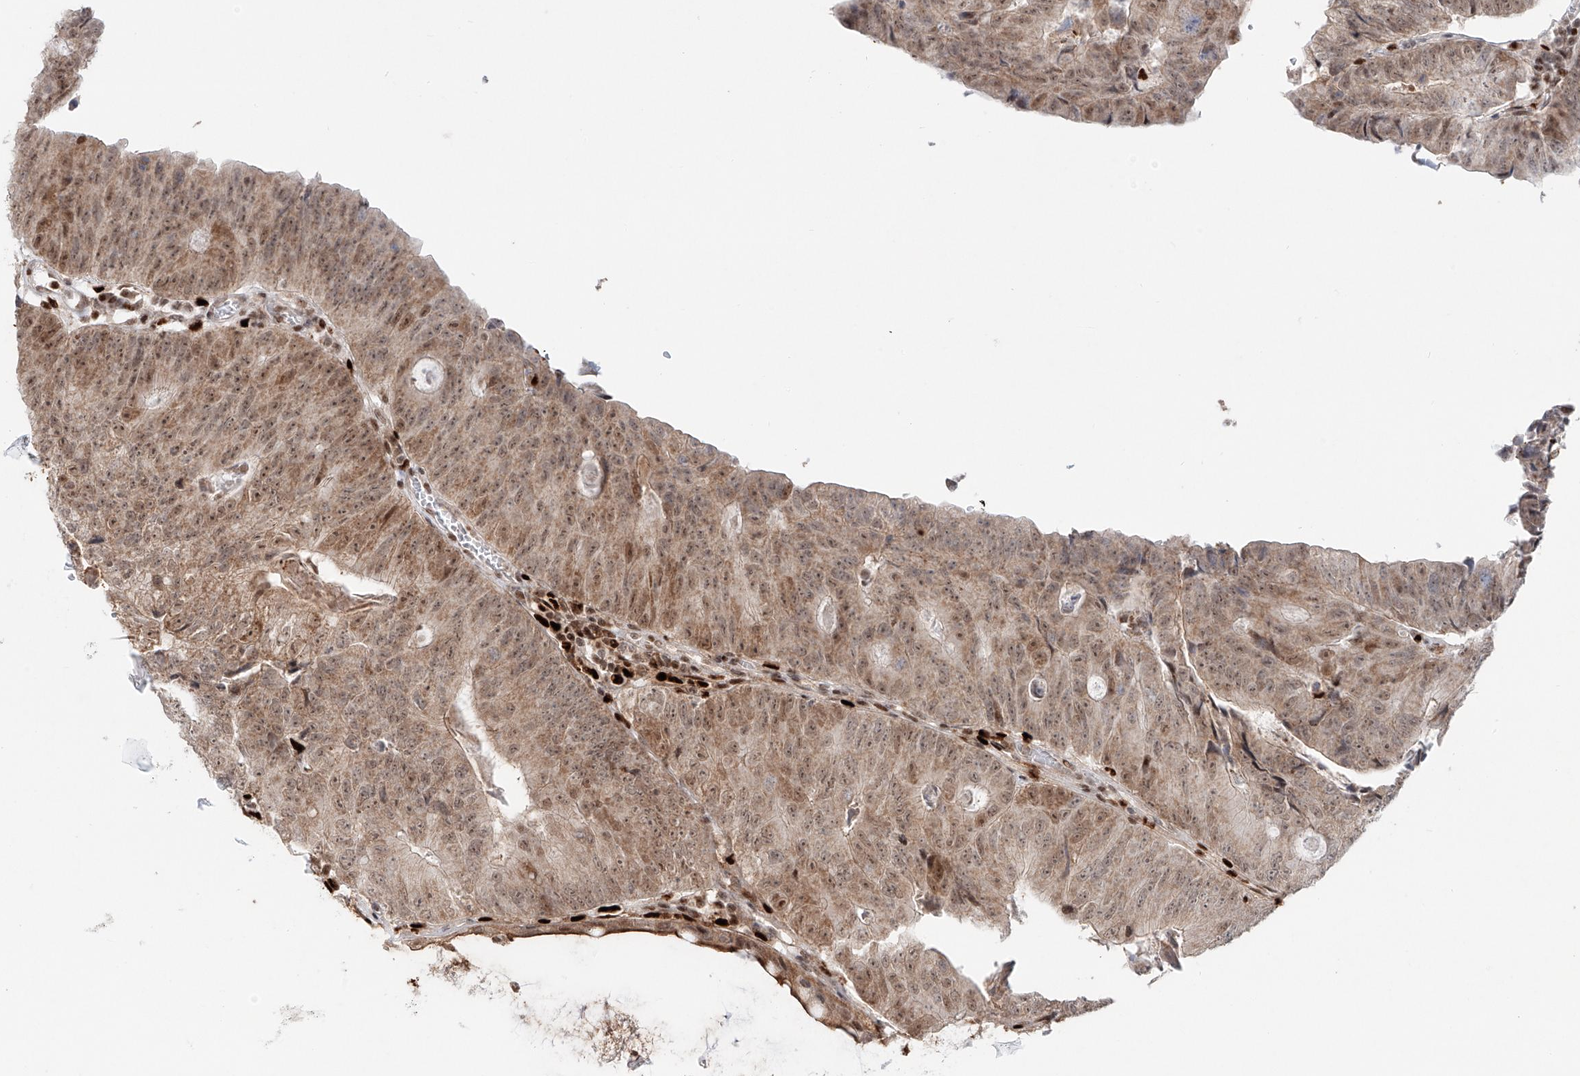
{"staining": {"intensity": "moderate", "quantity": ">75%", "location": "cytoplasmic/membranous,nuclear"}, "tissue": "colorectal cancer", "cell_type": "Tumor cells", "image_type": "cancer", "snomed": [{"axis": "morphology", "description": "Adenocarcinoma, NOS"}, {"axis": "topography", "description": "Colon"}], "caption": "Brown immunohistochemical staining in human colorectal cancer (adenocarcinoma) exhibits moderate cytoplasmic/membranous and nuclear expression in approximately >75% of tumor cells.", "gene": "DZIP1L", "patient": {"sex": "female", "age": 67}}